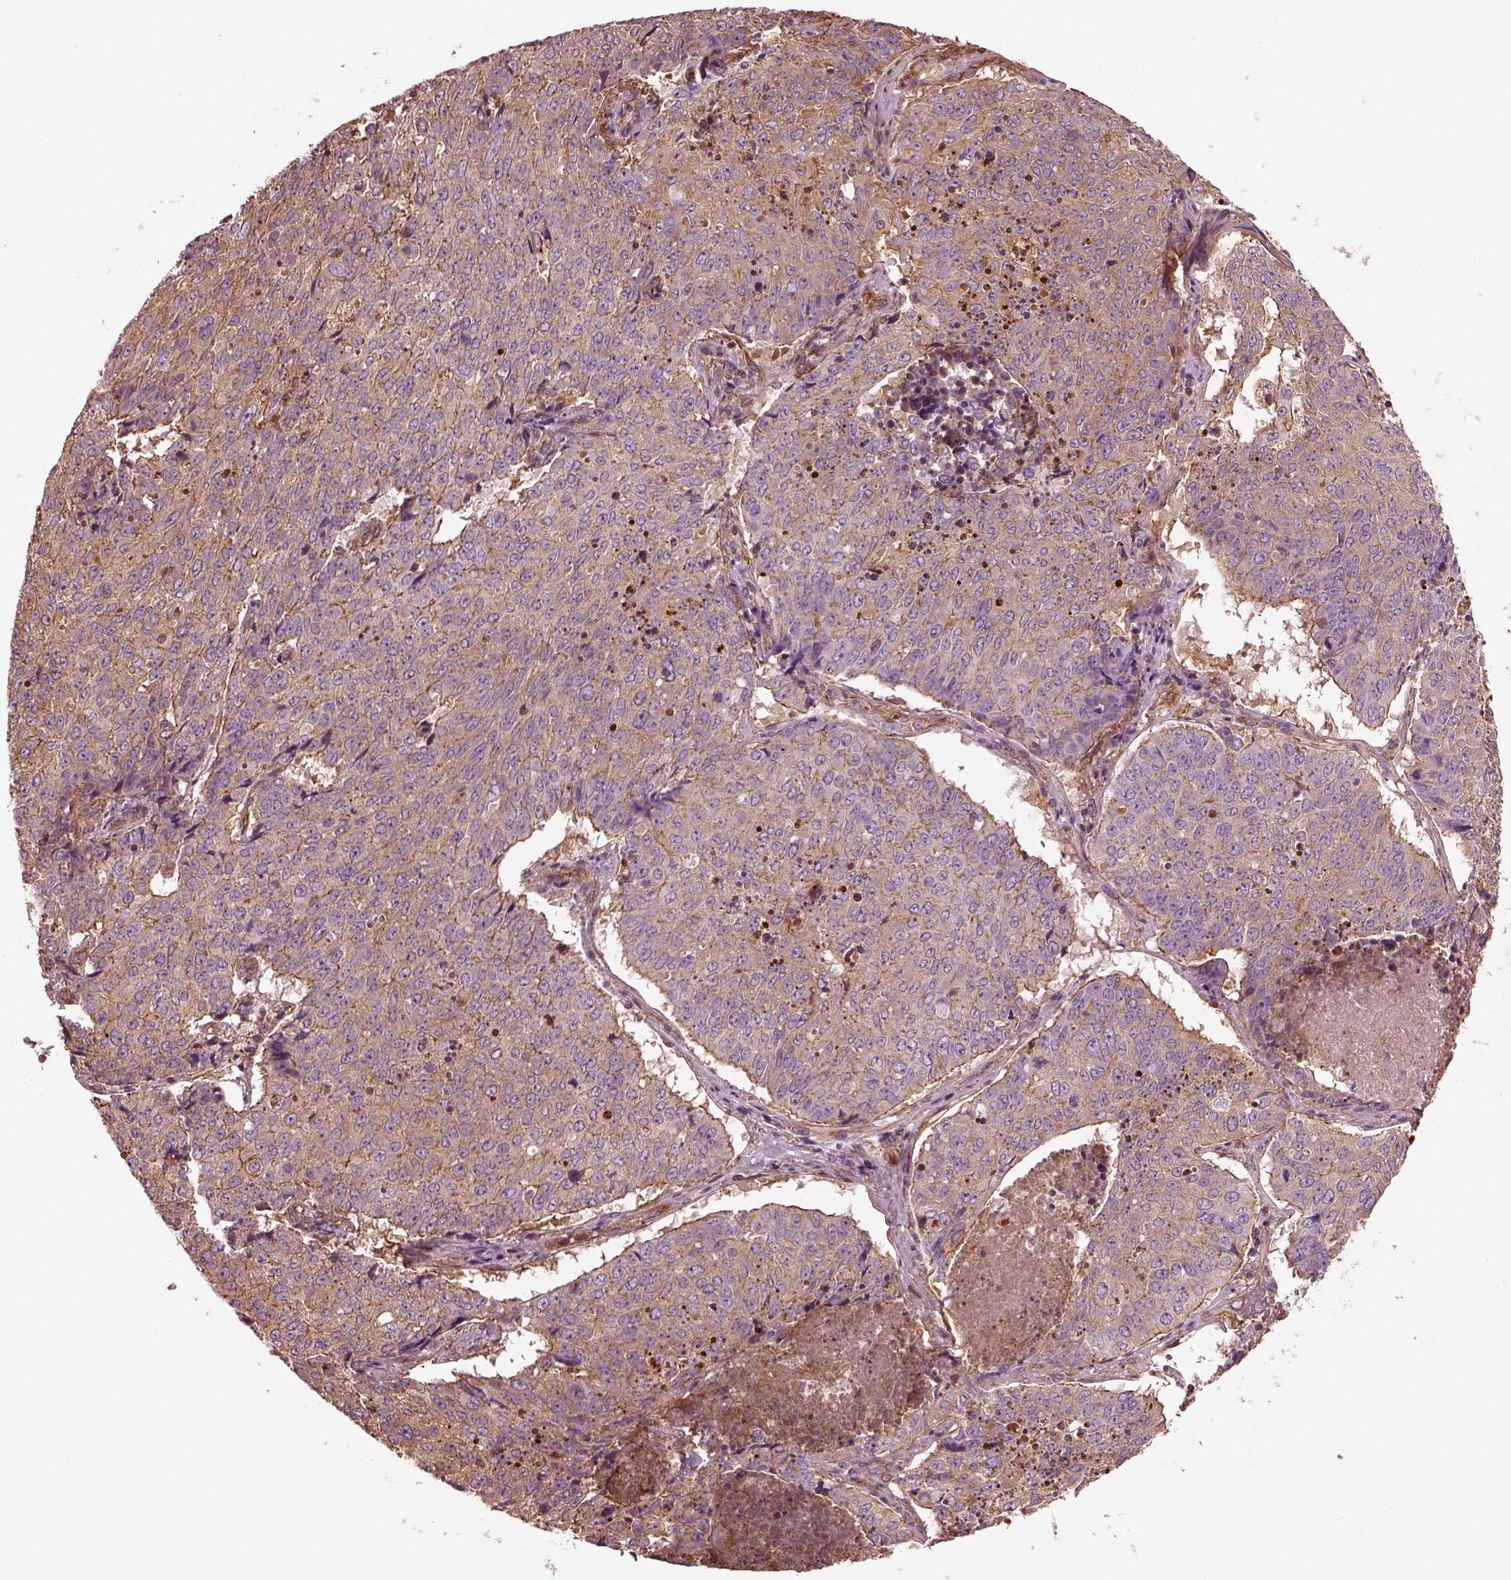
{"staining": {"intensity": "weak", "quantity": ">75%", "location": "cytoplasmic/membranous"}, "tissue": "lung cancer", "cell_type": "Tumor cells", "image_type": "cancer", "snomed": [{"axis": "morphology", "description": "Normal tissue, NOS"}, {"axis": "morphology", "description": "Squamous cell carcinoma, NOS"}, {"axis": "topography", "description": "Bronchus"}, {"axis": "topography", "description": "Lung"}], "caption": "IHC (DAB) staining of human lung squamous cell carcinoma reveals weak cytoplasmic/membranous protein expression in approximately >75% of tumor cells. The protein of interest is shown in brown color, while the nuclei are stained blue.", "gene": "MYL6", "patient": {"sex": "male", "age": 64}}